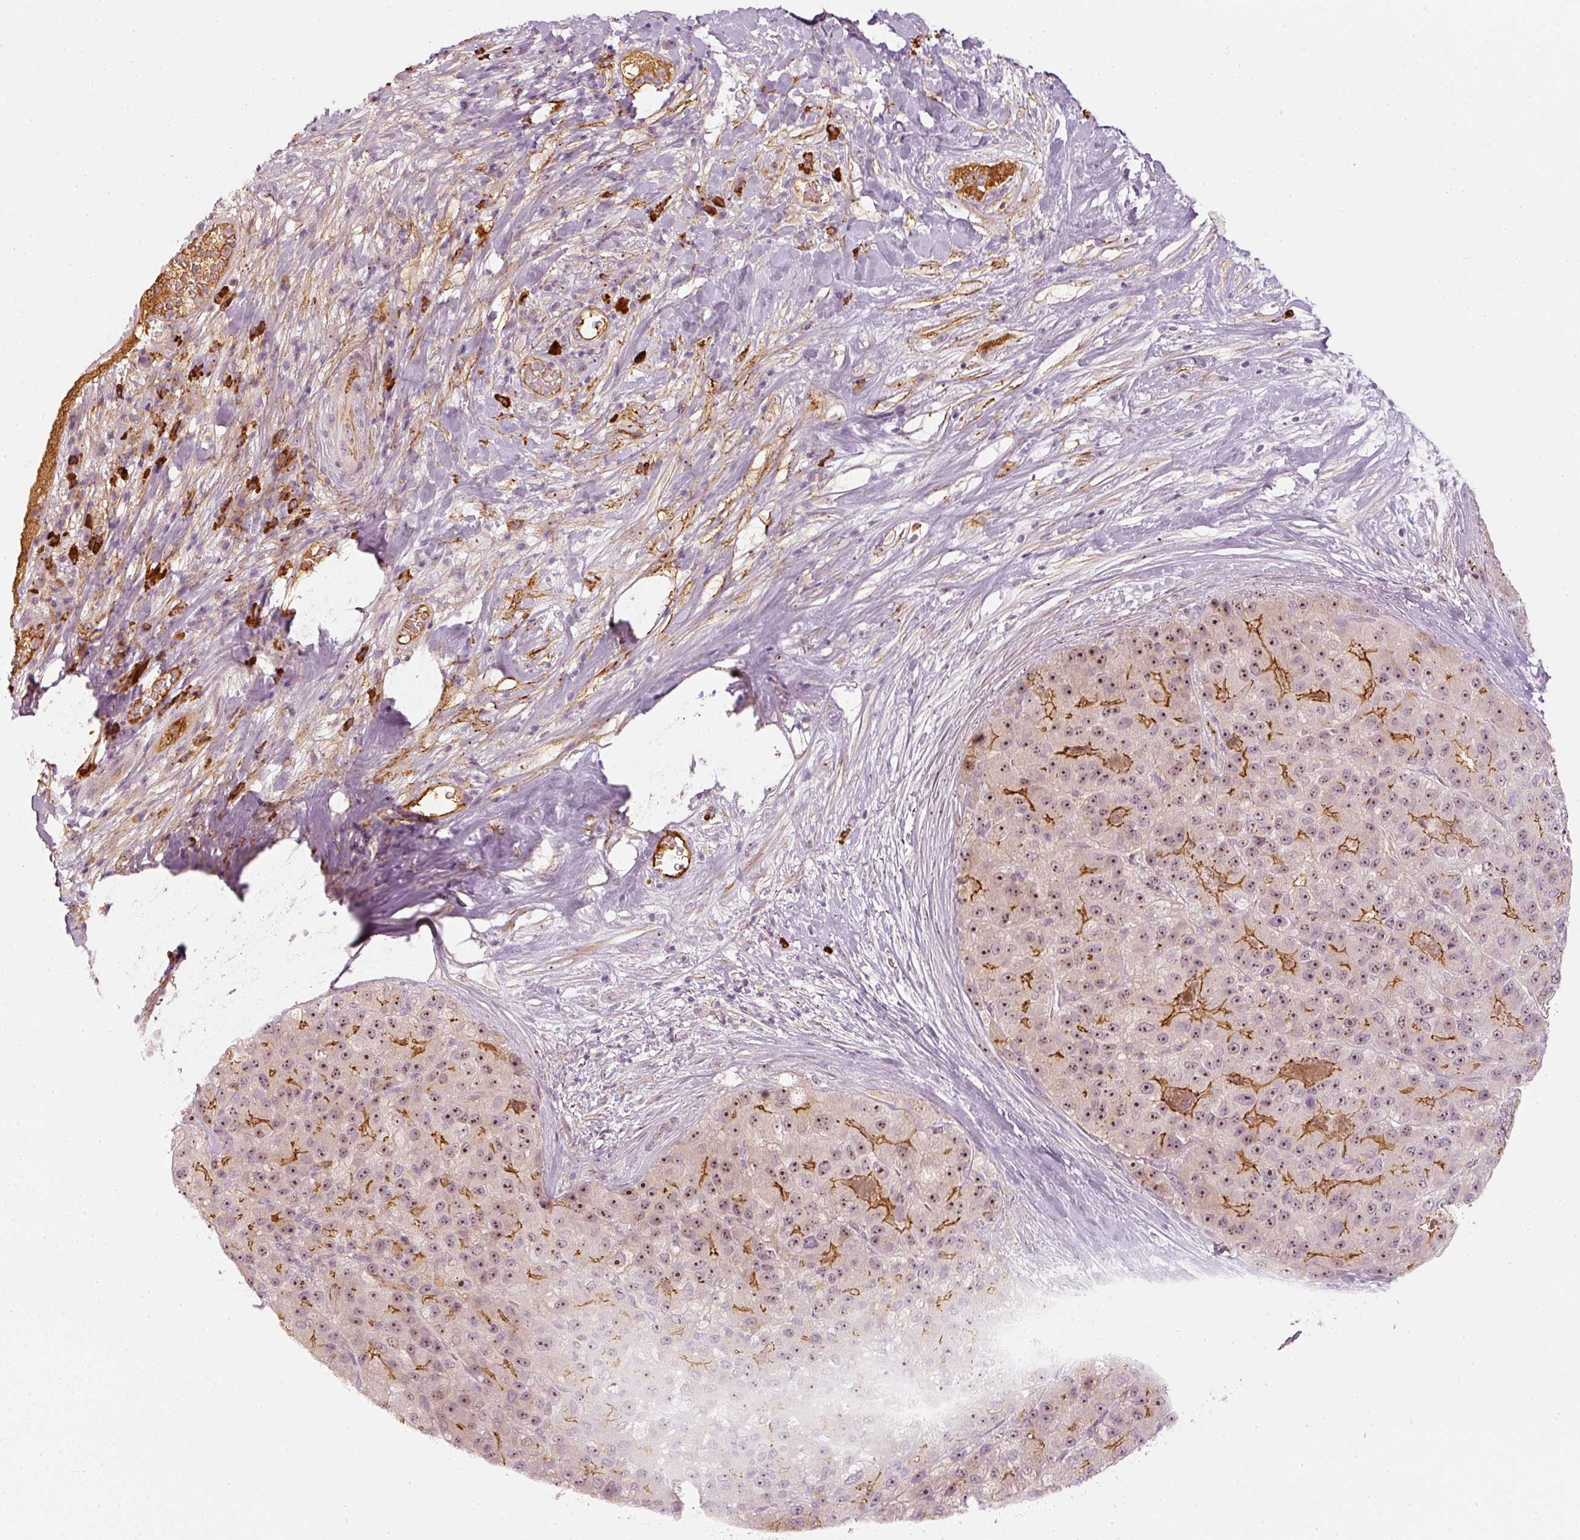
{"staining": {"intensity": "moderate", "quantity": "25%-75%", "location": "cytoplasmic/membranous,nuclear"}, "tissue": "liver cancer", "cell_type": "Tumor cells", "image_type": "cancer", "snomed": [{"axis": "morphology", "description": "Carcinoma, Hepatocellular, NOS"}, {"axis": "topography", "description": "Liver"}], "caption": "The image demonstrates immunohistochemical staining of liver cancer. There is moderate cytoplasmic/membranous and nuclear positivity is identified in about 25%-75% of tumor cells. Ihc stains the protein in brown and the nuclei are stained blue.", "gene": "VCAM1", "patient": {"sex": "male", "age": 80}}